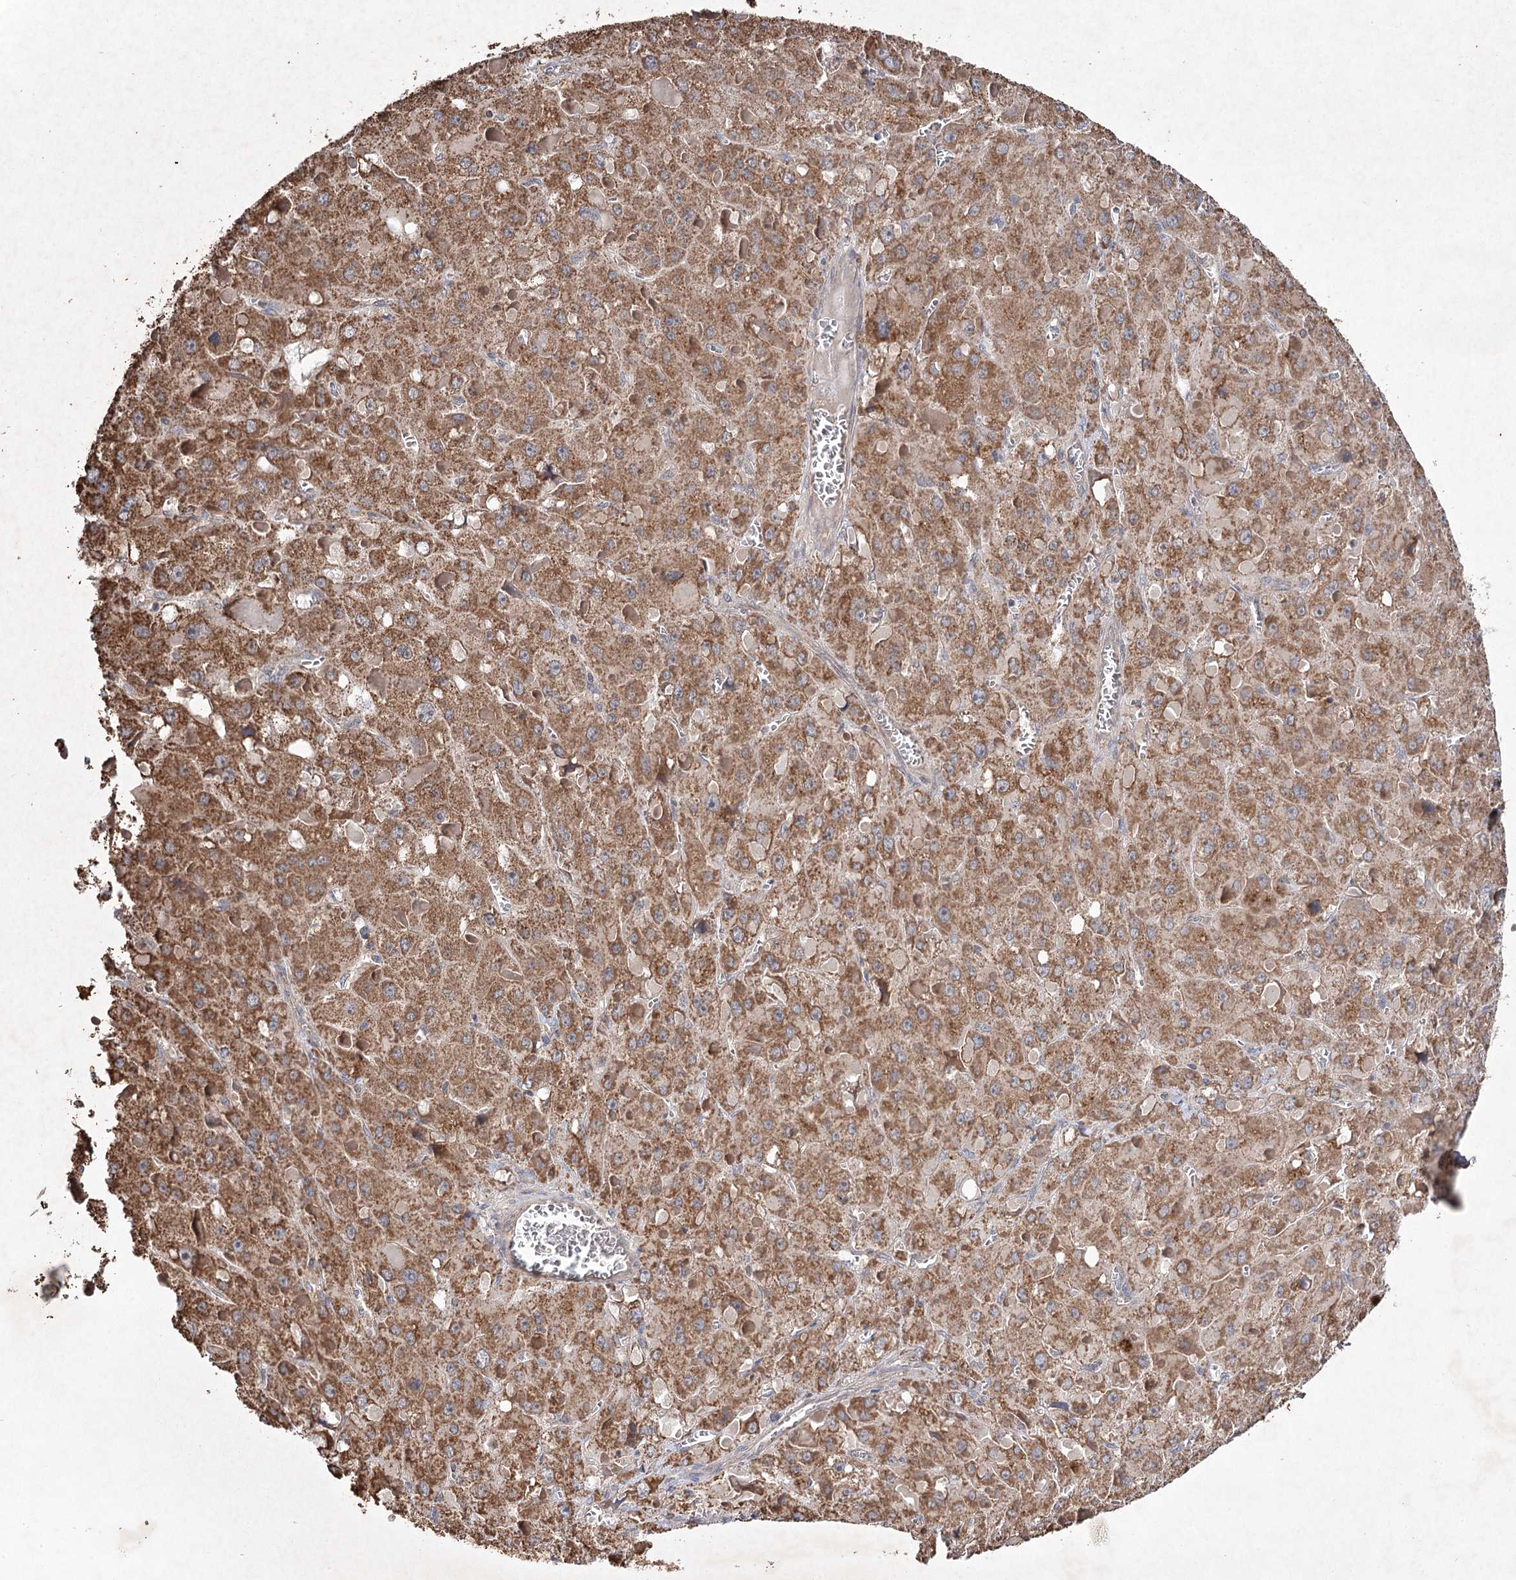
{"staining": {"intensity": "moderate", "quantity": ">75%", "location": "cytoplasmic/membranous"}, "tissue": "liver cancer", "cell_type": "Tumor cells", "image_type": "cancer", "snomed": [{"axis": "morphology", "description": "Carcinoma, Hepatocellular, NOS"}, {"axis": "topography", "description": "Liver"}], "caption": "Immunohistochemistry micrograph of neoplastic tissue: human liver cancer (hepatocellular carcinoma) stained using immunohistochemistry (IHC) demonstrates medium levels of moderate protein expression localized specifically in the cytoplasmic/membranous of tumor cells, appearing as a cytoplasmic/membranous brown color.", "gene": "PIK3CB", "patient": {"sex": "female", "age": 73}}